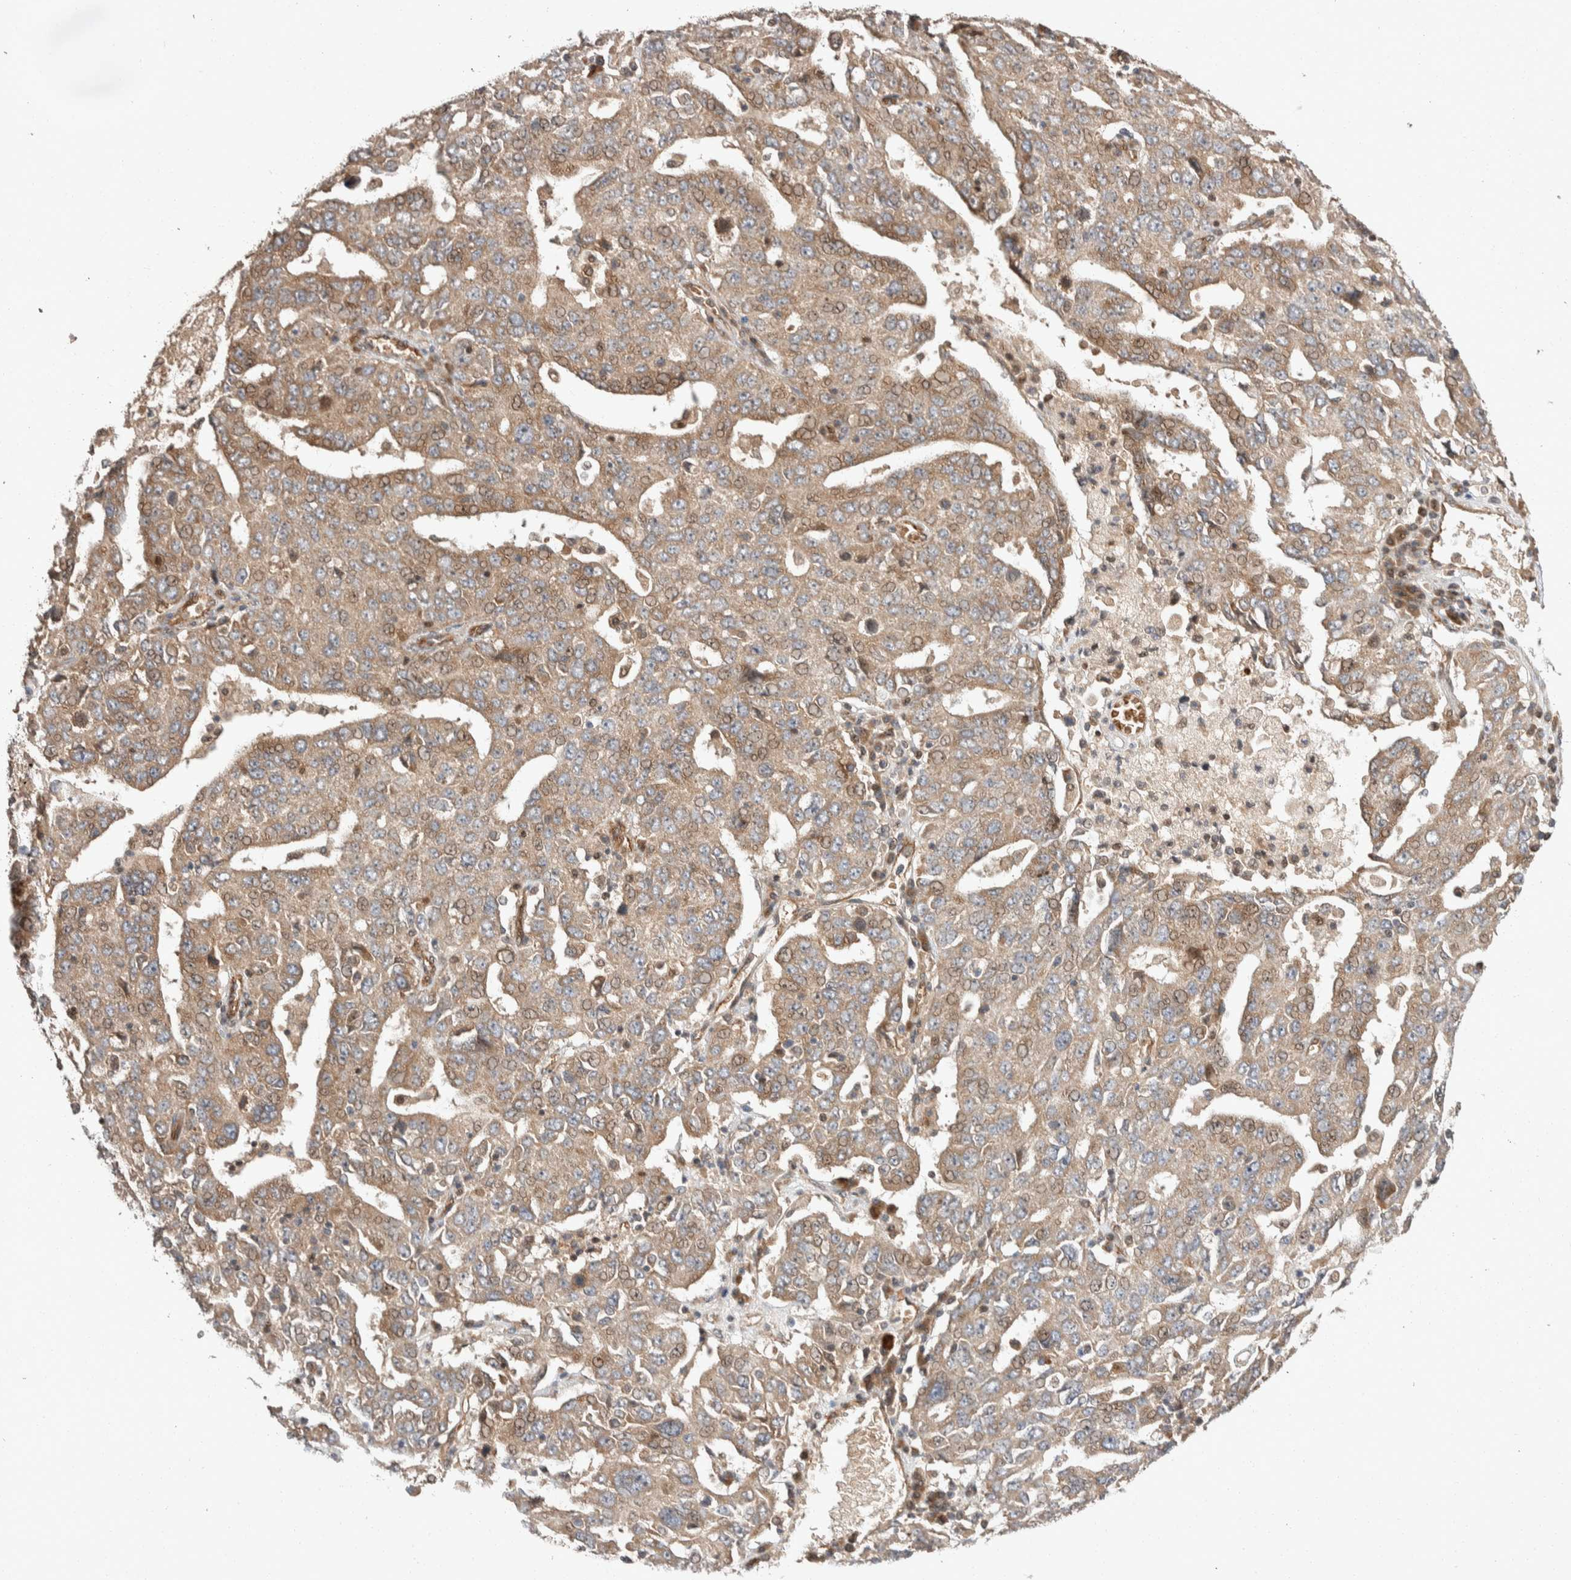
{"staining": {"intensity": "moderate", "quantity": ">75%", "location": "cytoplasmic/membranous"}, "tissue": "ovarian cancer", "cell_type": "Tumor cells", "image_type": "cancer", "snomed": [{"axis": "morphology", "description": "Carcinoma, endometroid"}, {"axis": "topography", "description": "Ovary"}], "caption": "IHC micrograph of neoplastic tissue: ovarian cancer (endometroid carcinoma) stained using immunohistochemistry (IHC) exhibits medium levels of moderate protein expression localized specifically in the cytoplasmic/membranous of tumor cells, appearing as a cytoplasmic/membranous brown color.", "gene": "ERC1", "patient": {"sex": "female", "age": 62}}